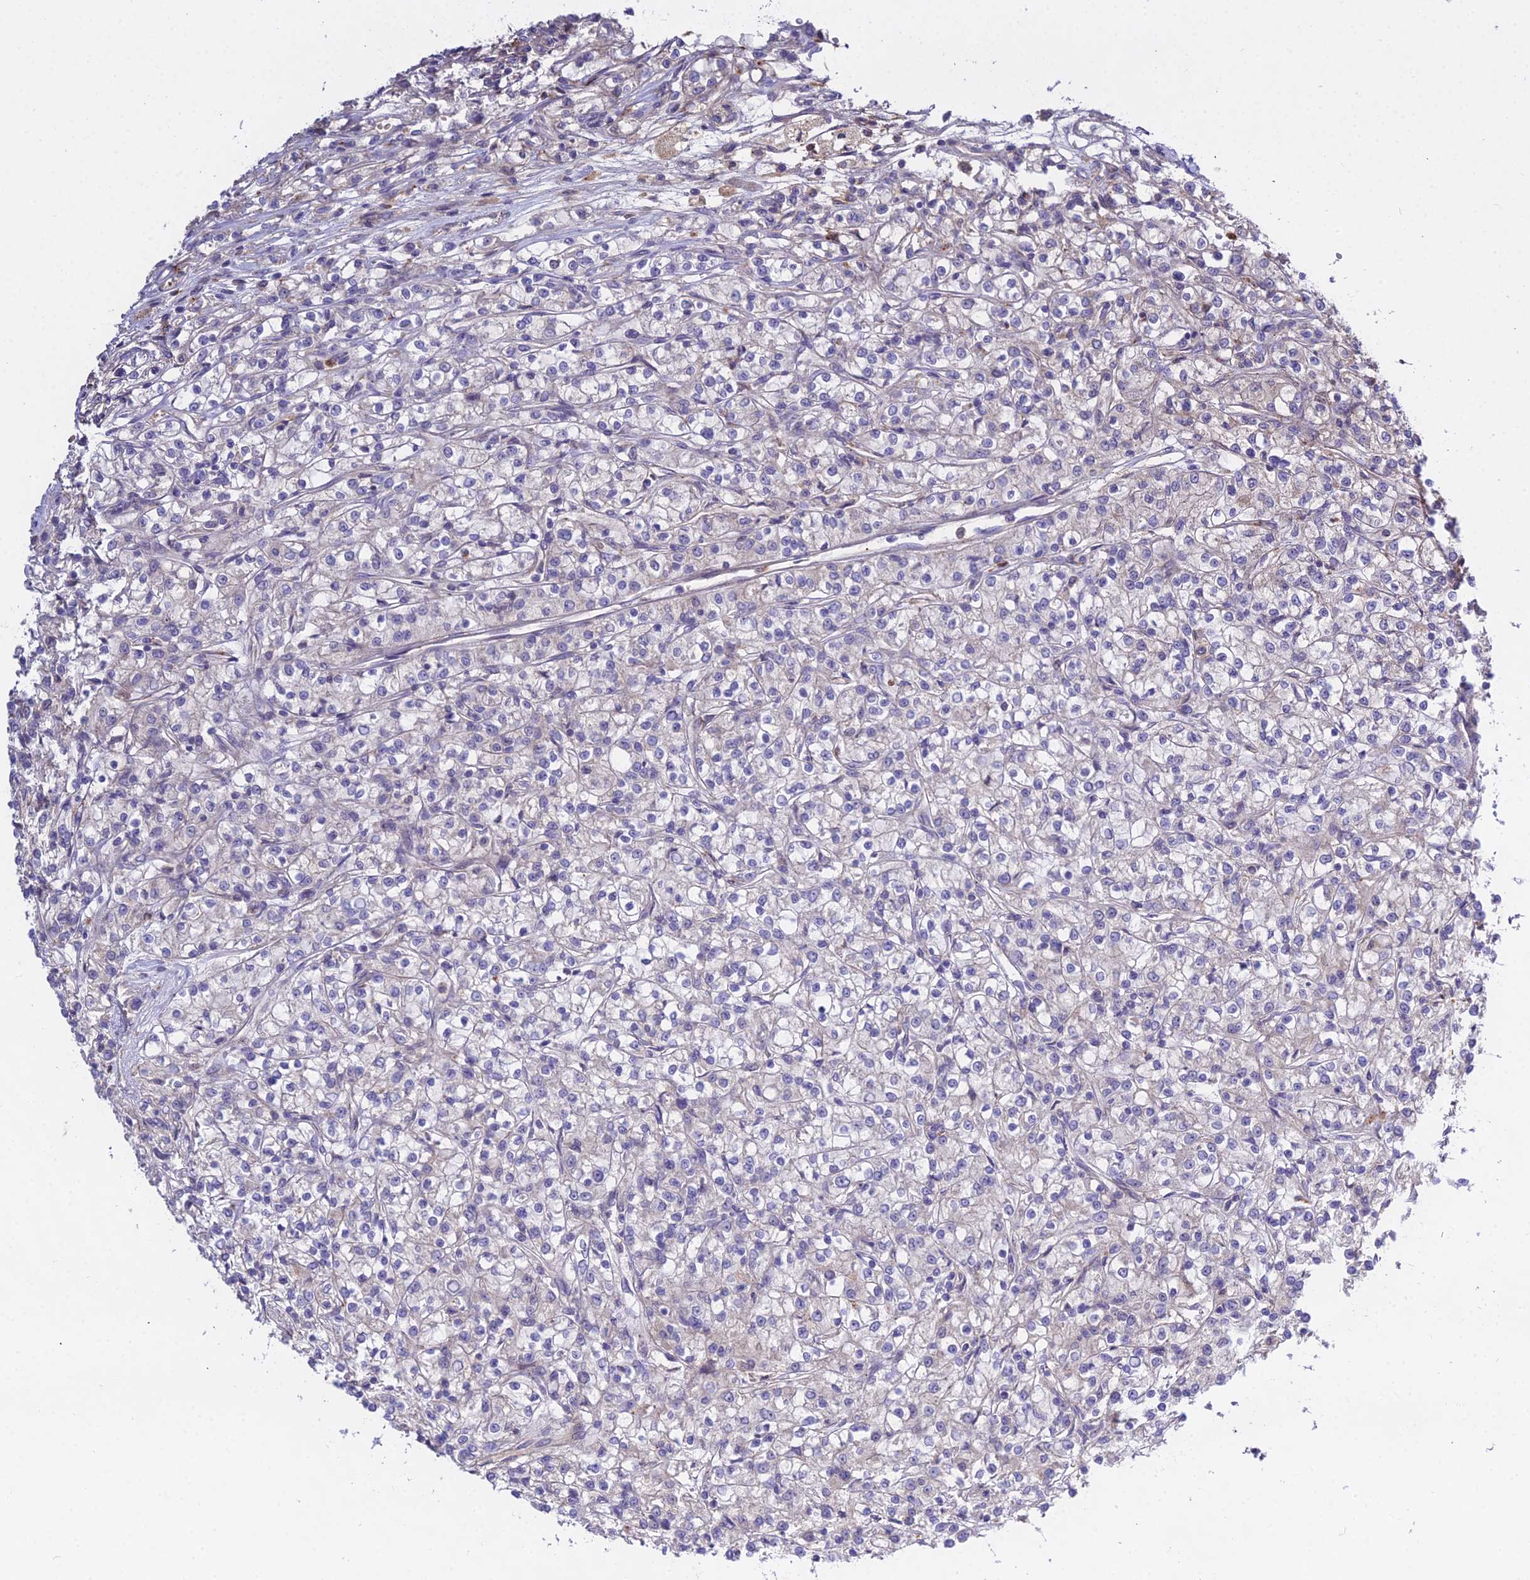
{"staining": {"intensity": "negative", "quantity": "none", "location": "none"}, "tissue": "renal cancer", "cell_type": "Tumor cells", "image_type": "cancer", "snomed": [{"axis": "morphology", "description": "Adenocarcinoma, NOS"}, {"axis": "topography", "description": "Kidney"}], "caption": "Immunohistochemistry (IHC) histopathology image of neoplastic tissue: human renal adenocarcinoma stained with DAB (3,3'-diaminobenzidine) displays no significant protein staining in tumor cells.", "gene": "EID2", "patient": {"sex": "female", "age": 59}}